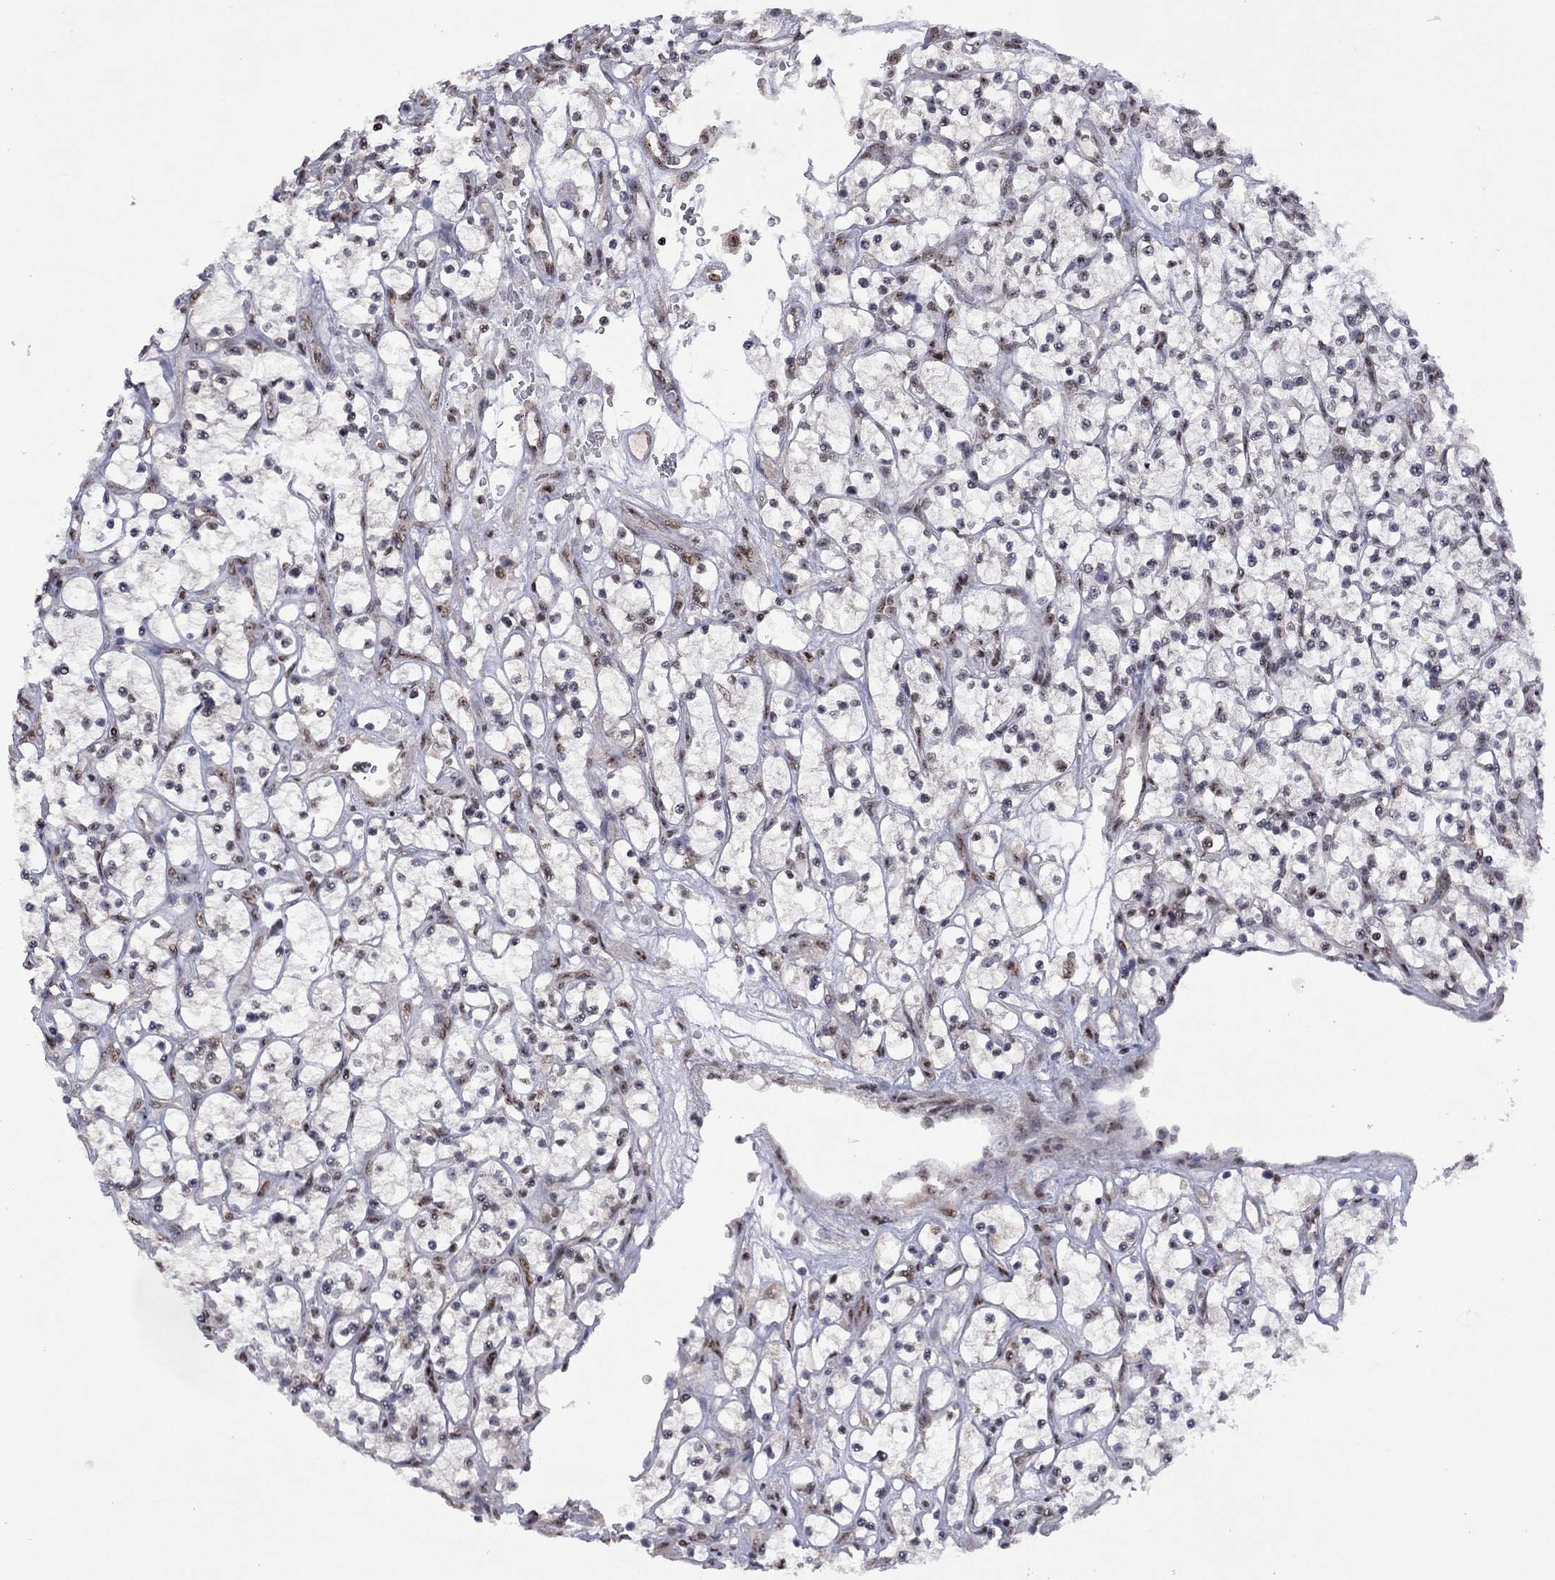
{"staining": {"intensity": "negative", "quantity": "none", "location": "none"}, "tissue": "renal cancer", "cell_type": "Tumor cells", "image_type": "cancer", "snomed": [{"axis": "morphology", "description": "Adenocarcinoma, NOS"}, {"axis": "topography", "description": "Kidney"}], "caption": "An immunohistochemistry (IHC) histopathology image of renal adenocarcinoma is shown. There is no staining in tumor cells of renal adenocarcinoma.", "gene": "SPOUT1", "patient": {"sex": "female", "age": 64}}